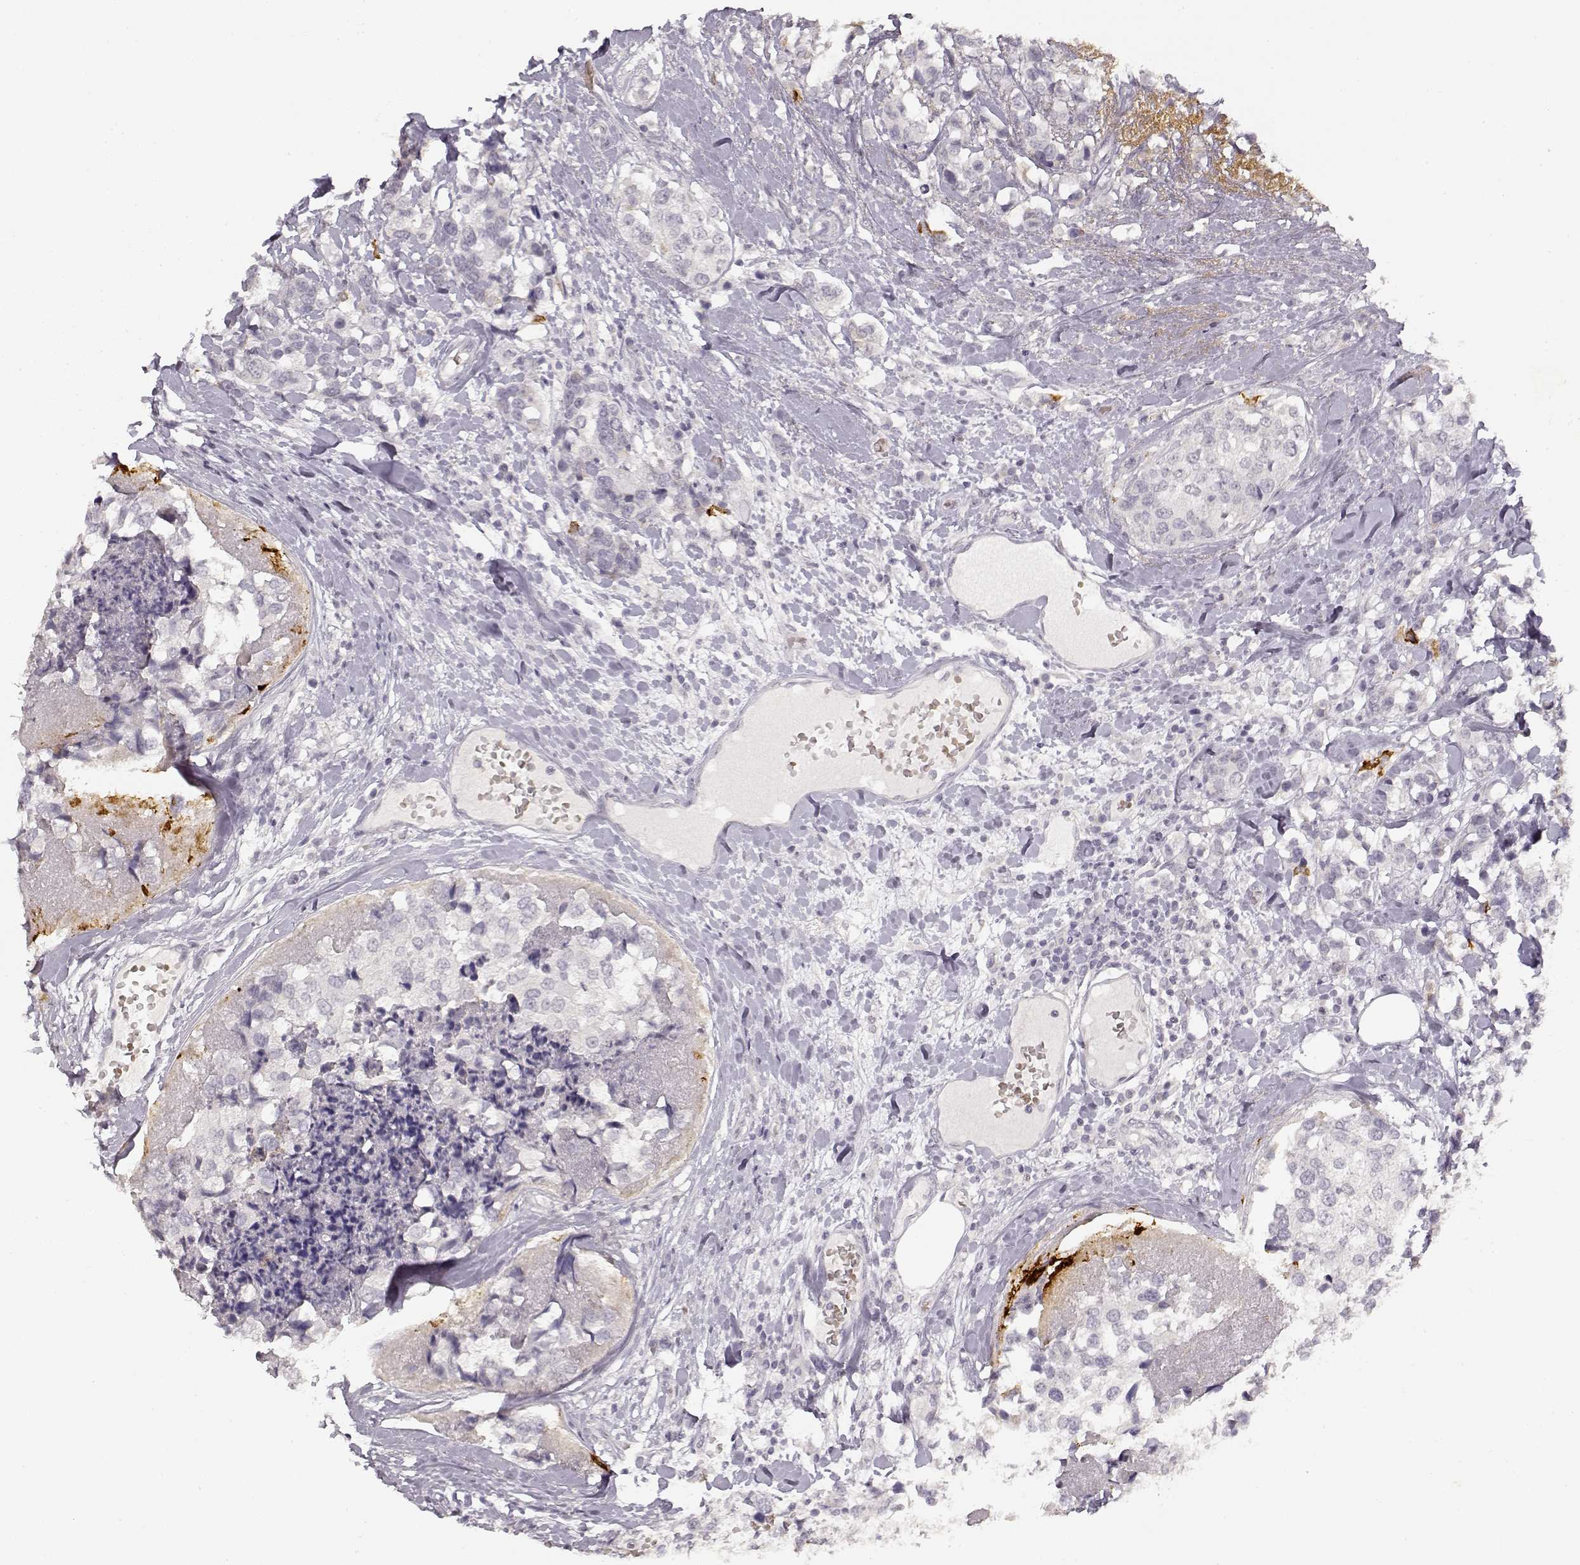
{"staining": {"intensity": "negative", "quantity": "none", "location": "none"}, "tissue": "breast cancer", "cell_type": "Tumor cells", "image_type": "cancer", "snomed": [{"axis": "morphology", "description": "Lobular carcinoma"}, {"axis": "topography", "description": "Breast"}], "caption": "This is an IHC histopathology image of human breast cancer (lobular carcinoma). There is no positivity in tumor cells.", "gene": "LAMC2", "patient": {"sex": "female", "age": 59}}